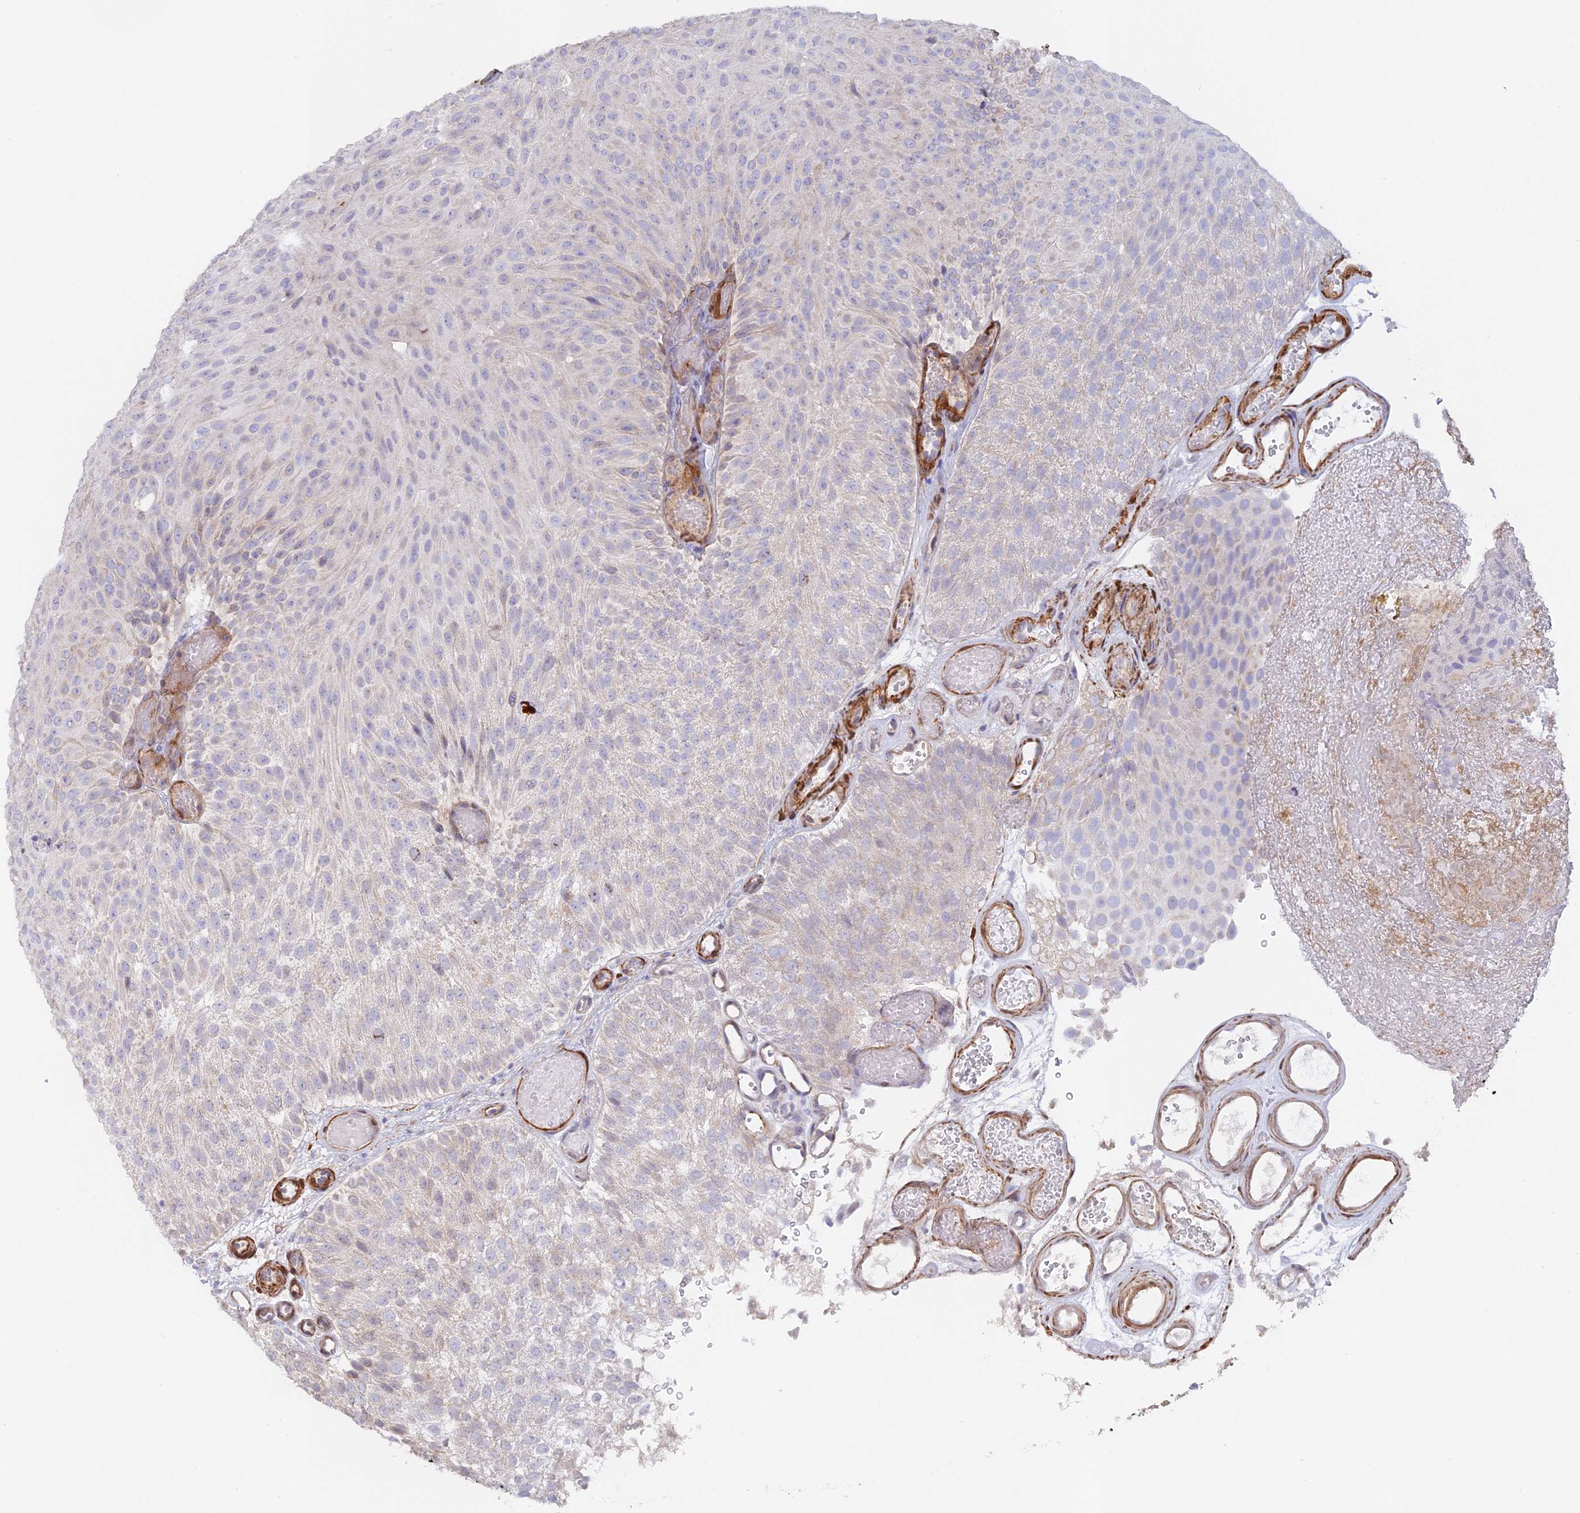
{"staining": {"intensity": "weak", "quantity": "25%-75%", "location": "cytoplasmic/membranous"}, "tissue": "urothelial cancer", "cell_type": "Tumor cells", "image_type": "cancer", "snomed": [{"axis": "morphology", "description": "Urothelial carcinoma, Low grade"}, {"axis": "topography", "description": "Urinary bladder"}], "caption": "IHC of urothelial cancer demonstrates low levels of weak cytoplasmic/membranous positivity in about 25%-75% of tumor cells.", "gene": "CCDC154", "patient": {"sex": "male", "age": 78}}